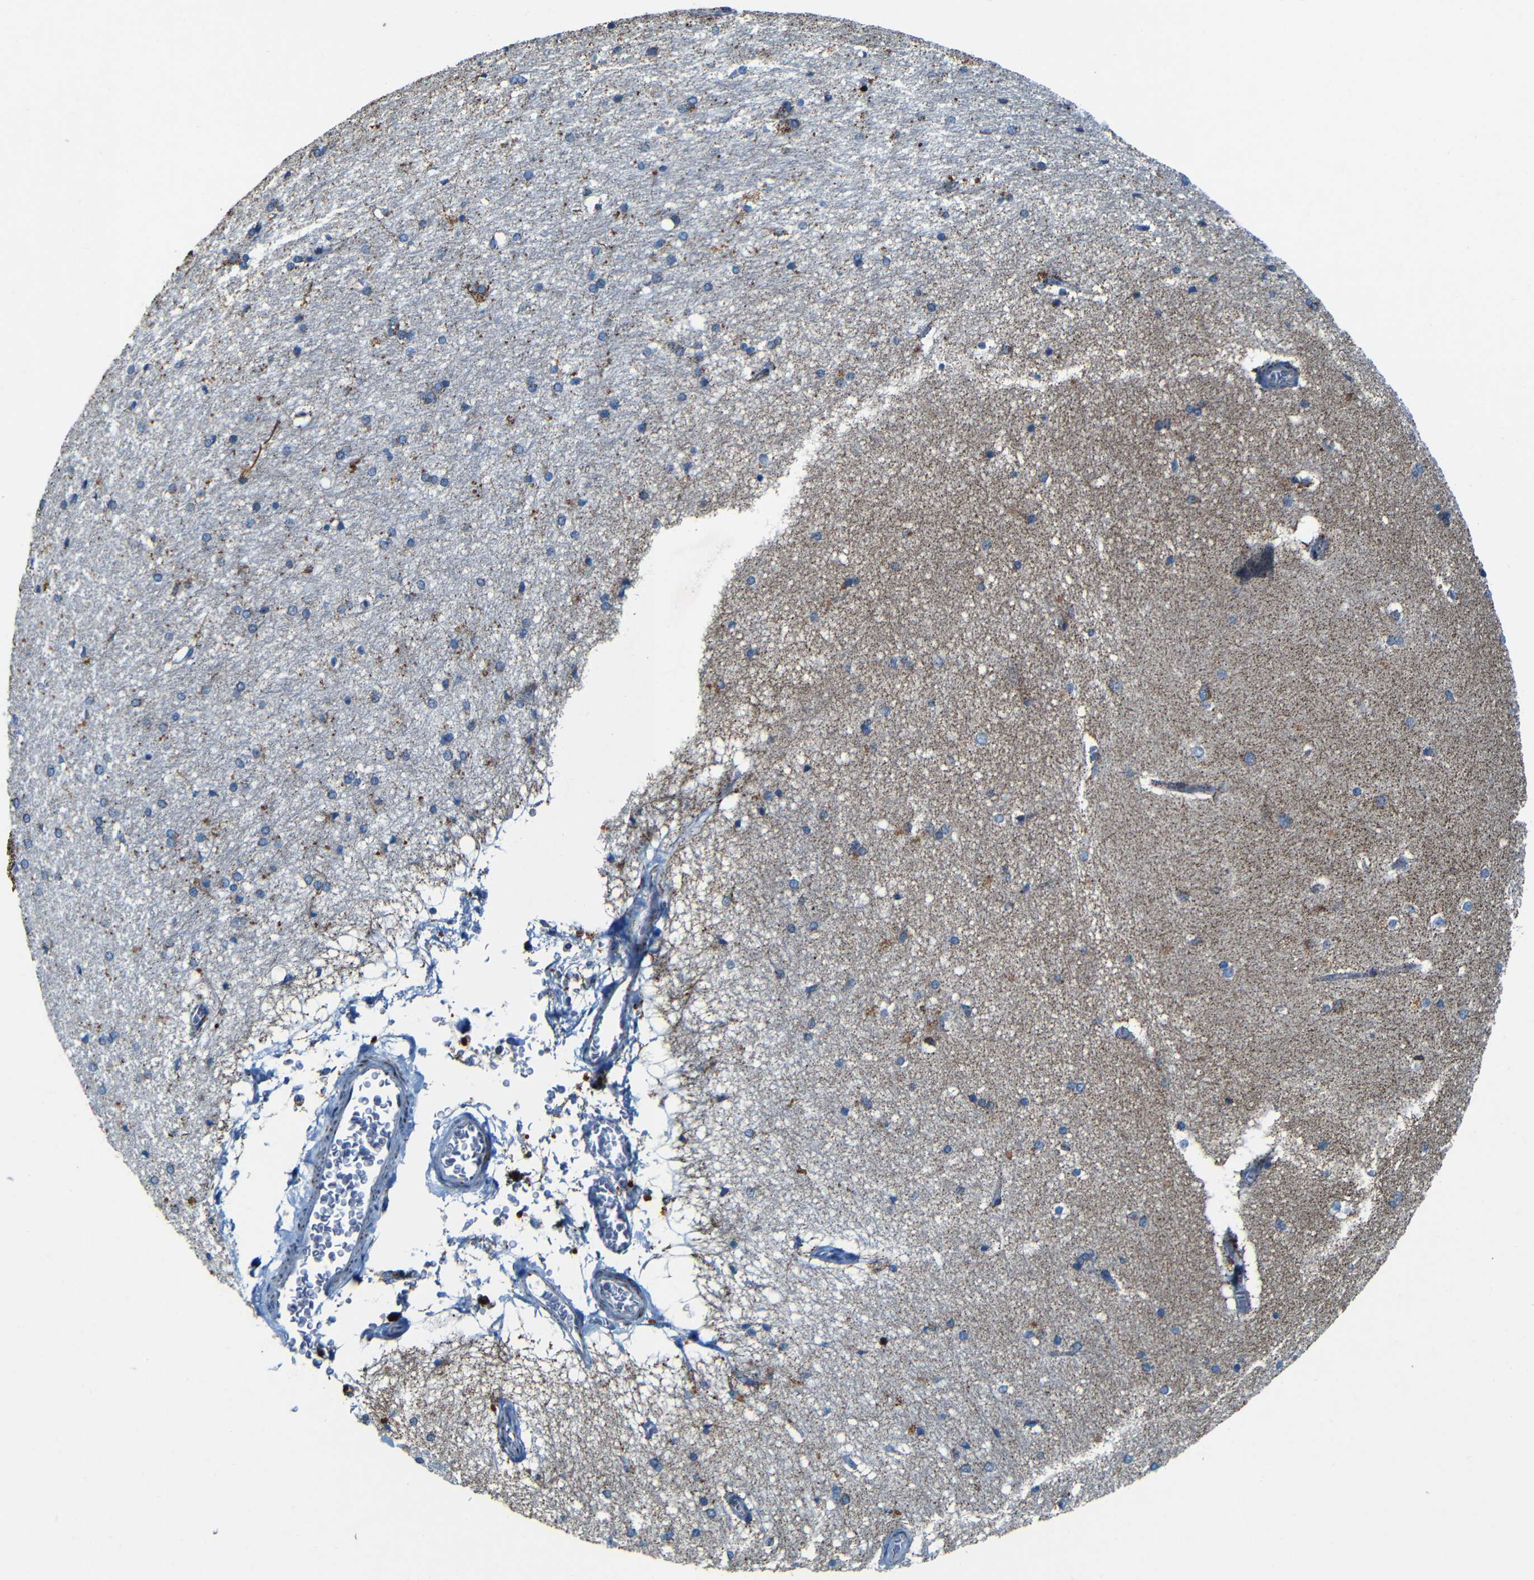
{"staining": {"intensity": "moderate", "quantity": "<25%", "location": "cytoplasmic/membranous"}, "tissue": "hippocampus", "cell_type": "Glial cells", "image_type": "normal", "snomed": [{"axis": "morphology", "description": "Normal tissue, NOS"}, {"axis": "topography", "description": "Hippocampus"}], "caption": "Hippocampus stained with DAB immunohistochemistry displays low levels of moderate cytoplasmic/membranous expression in approximately <25% of glial cells. The protein is shown in brown color, while the nuclei are stained blue.", "gene": "WSCD2", "patient": {"sex": "female", "age": 19}}